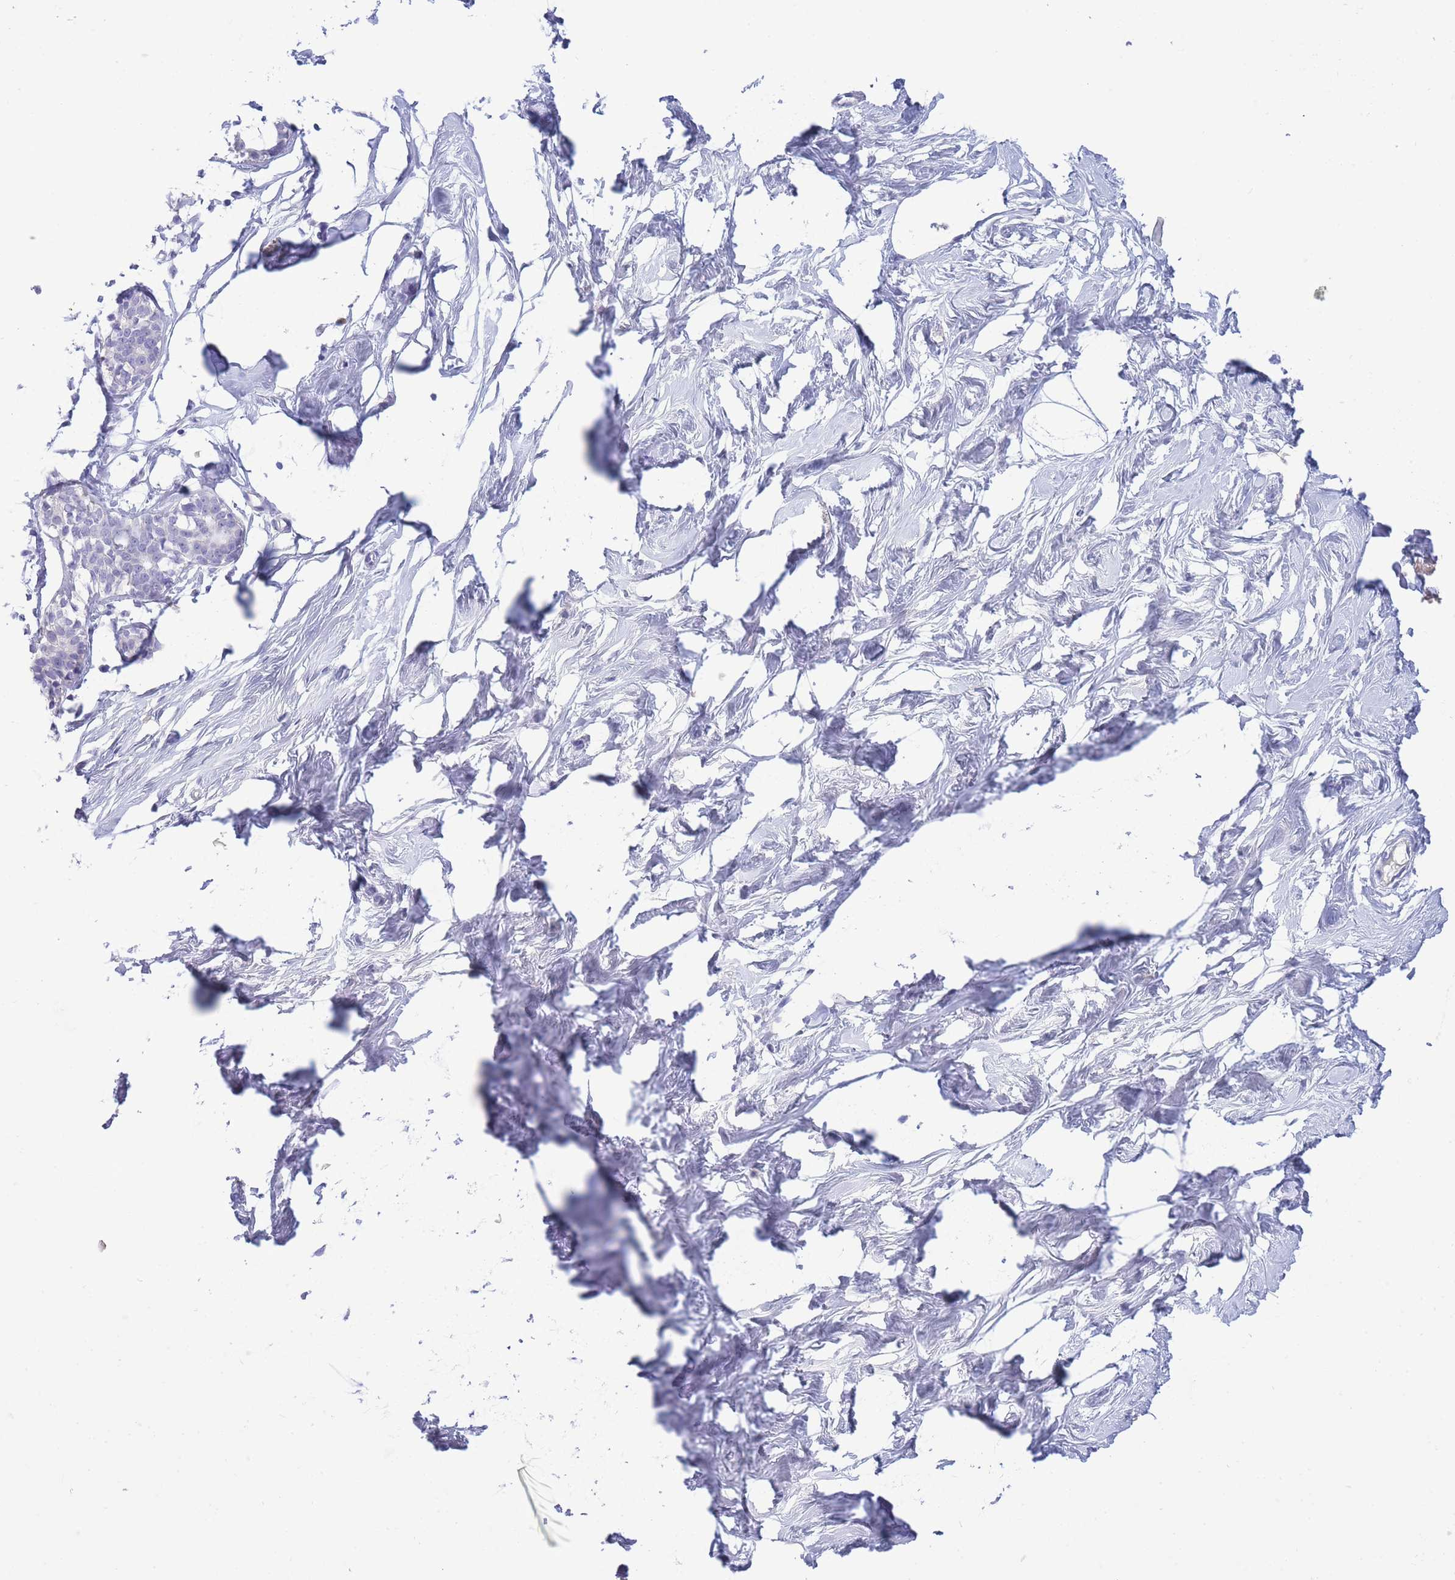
{"staining": {"intensity": "negative", "quantity": "none", "location": "none"}, "tissue": "breast", "cell_type": "Adipocytes", "image_type": "normal", "snomed": [{"axis": "morphology", "description": "Normal tissue, NOS"}, {"axis": "morphology", "description": "Adenoma, NOS"}, {"axis": "topography", "description": "Breast"}], "caption": "IHC micrograph of benign breast: breast stained with DAB shows no significant protein staining in adipocytes. Brightfield microscopy of immunohistochemistry stained with DAB (3,3'-diaminobenzidine) (brown) and hematoxylin (blue), captured at high magnification.", "gene": "ASAP3", "patient": {"sex": "female", "age": 23}}